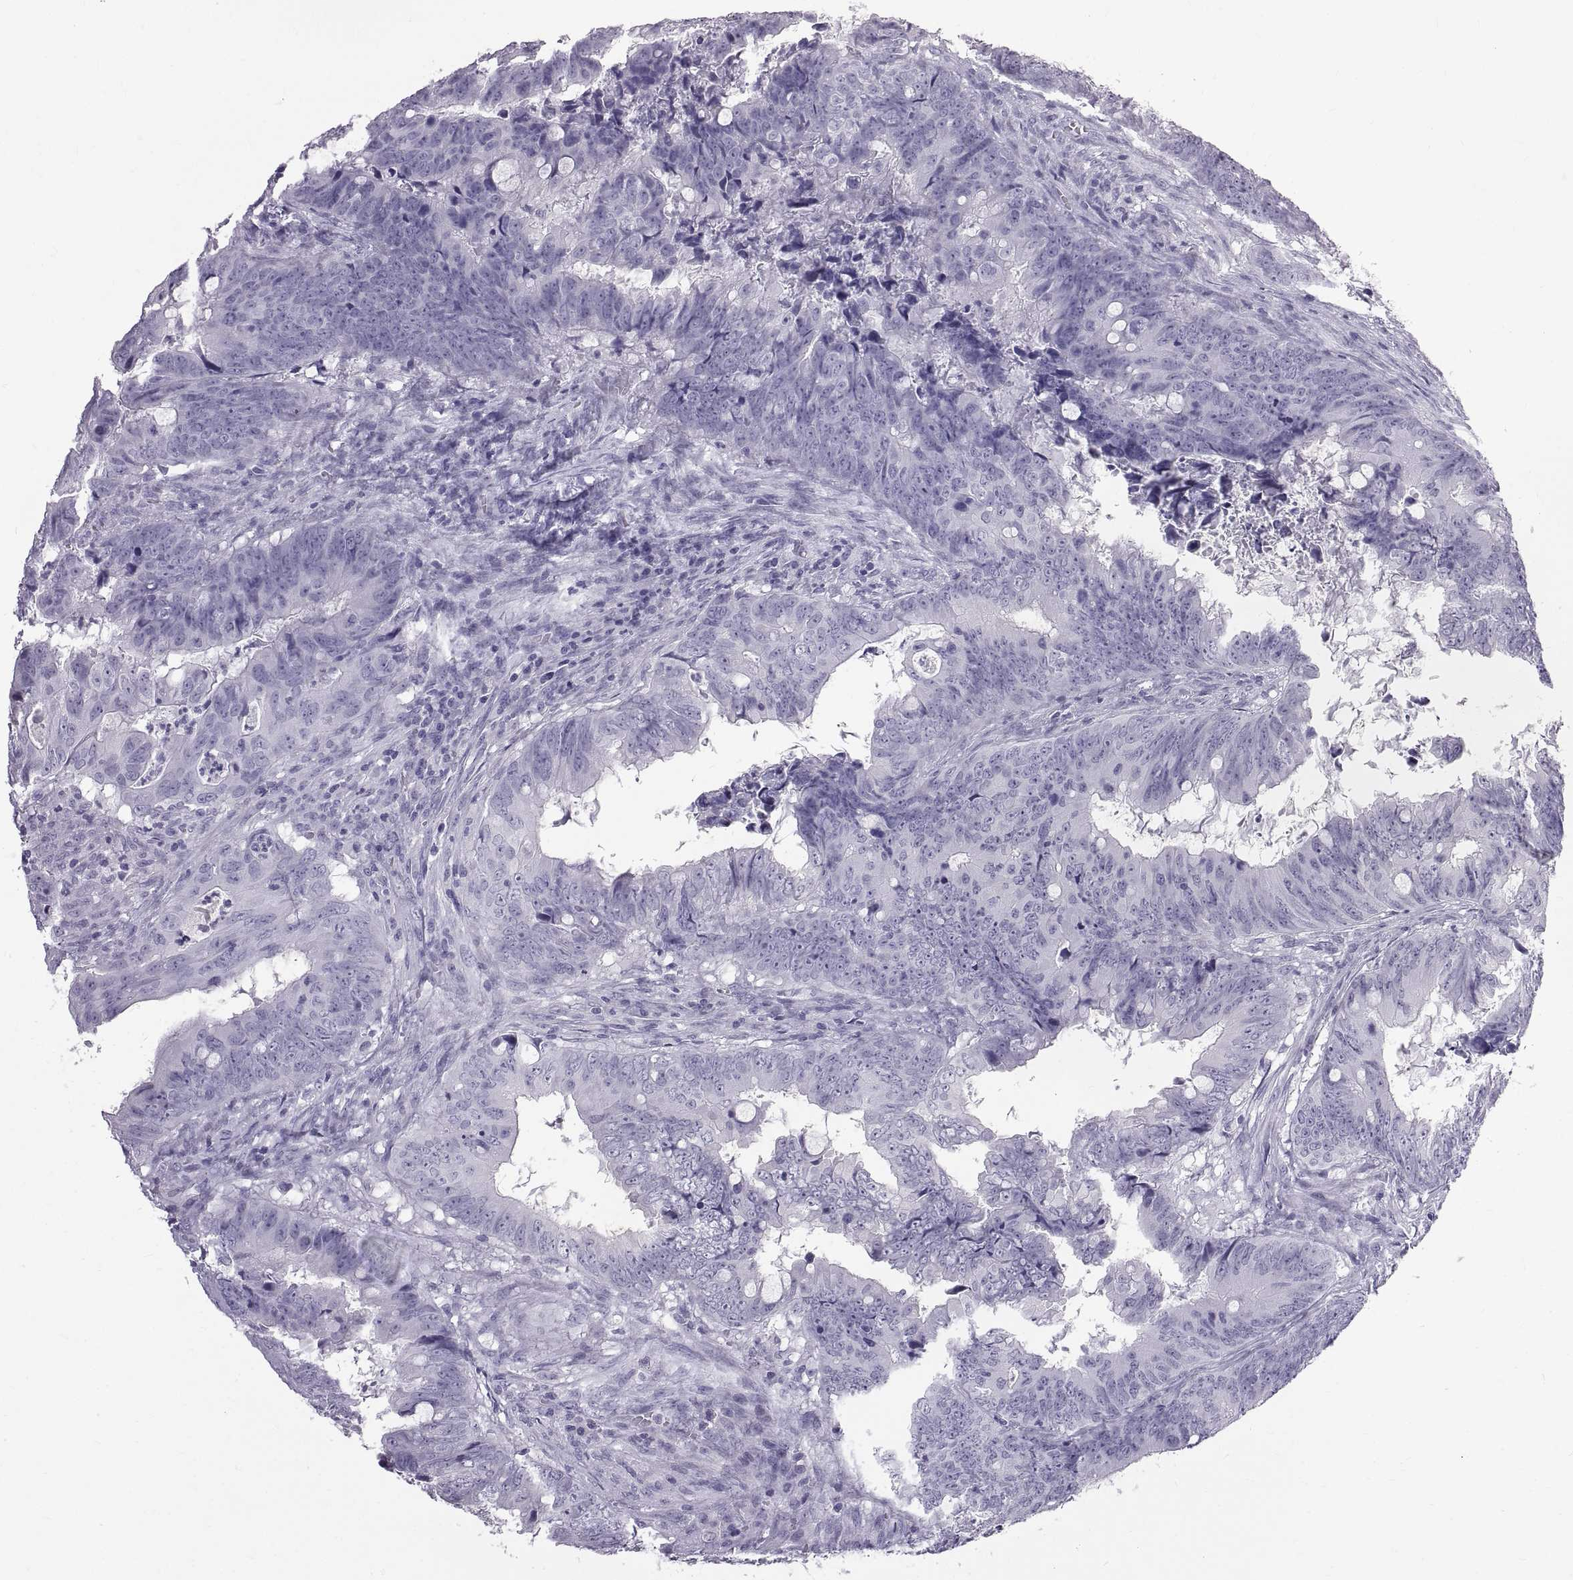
{"staining": {"intensity": "negative", "quantity": "none", "location": "none"}, "tissue": "colorectal cancer", "cell_type": "Tumor cells", "image_type": "cancer", "snomed": [{"axis": "morphology", "description": "Adenocarcinoma, NOS"}, {"axis": "topography", "description": "Colon"}], "caption": "Immunohistochemical staining of human colorectal adenocarcinoma exhibits no significant positivity in tumor cells.", "gene": "WFDC8", "patient": {"sex": "female", "age": 82}}